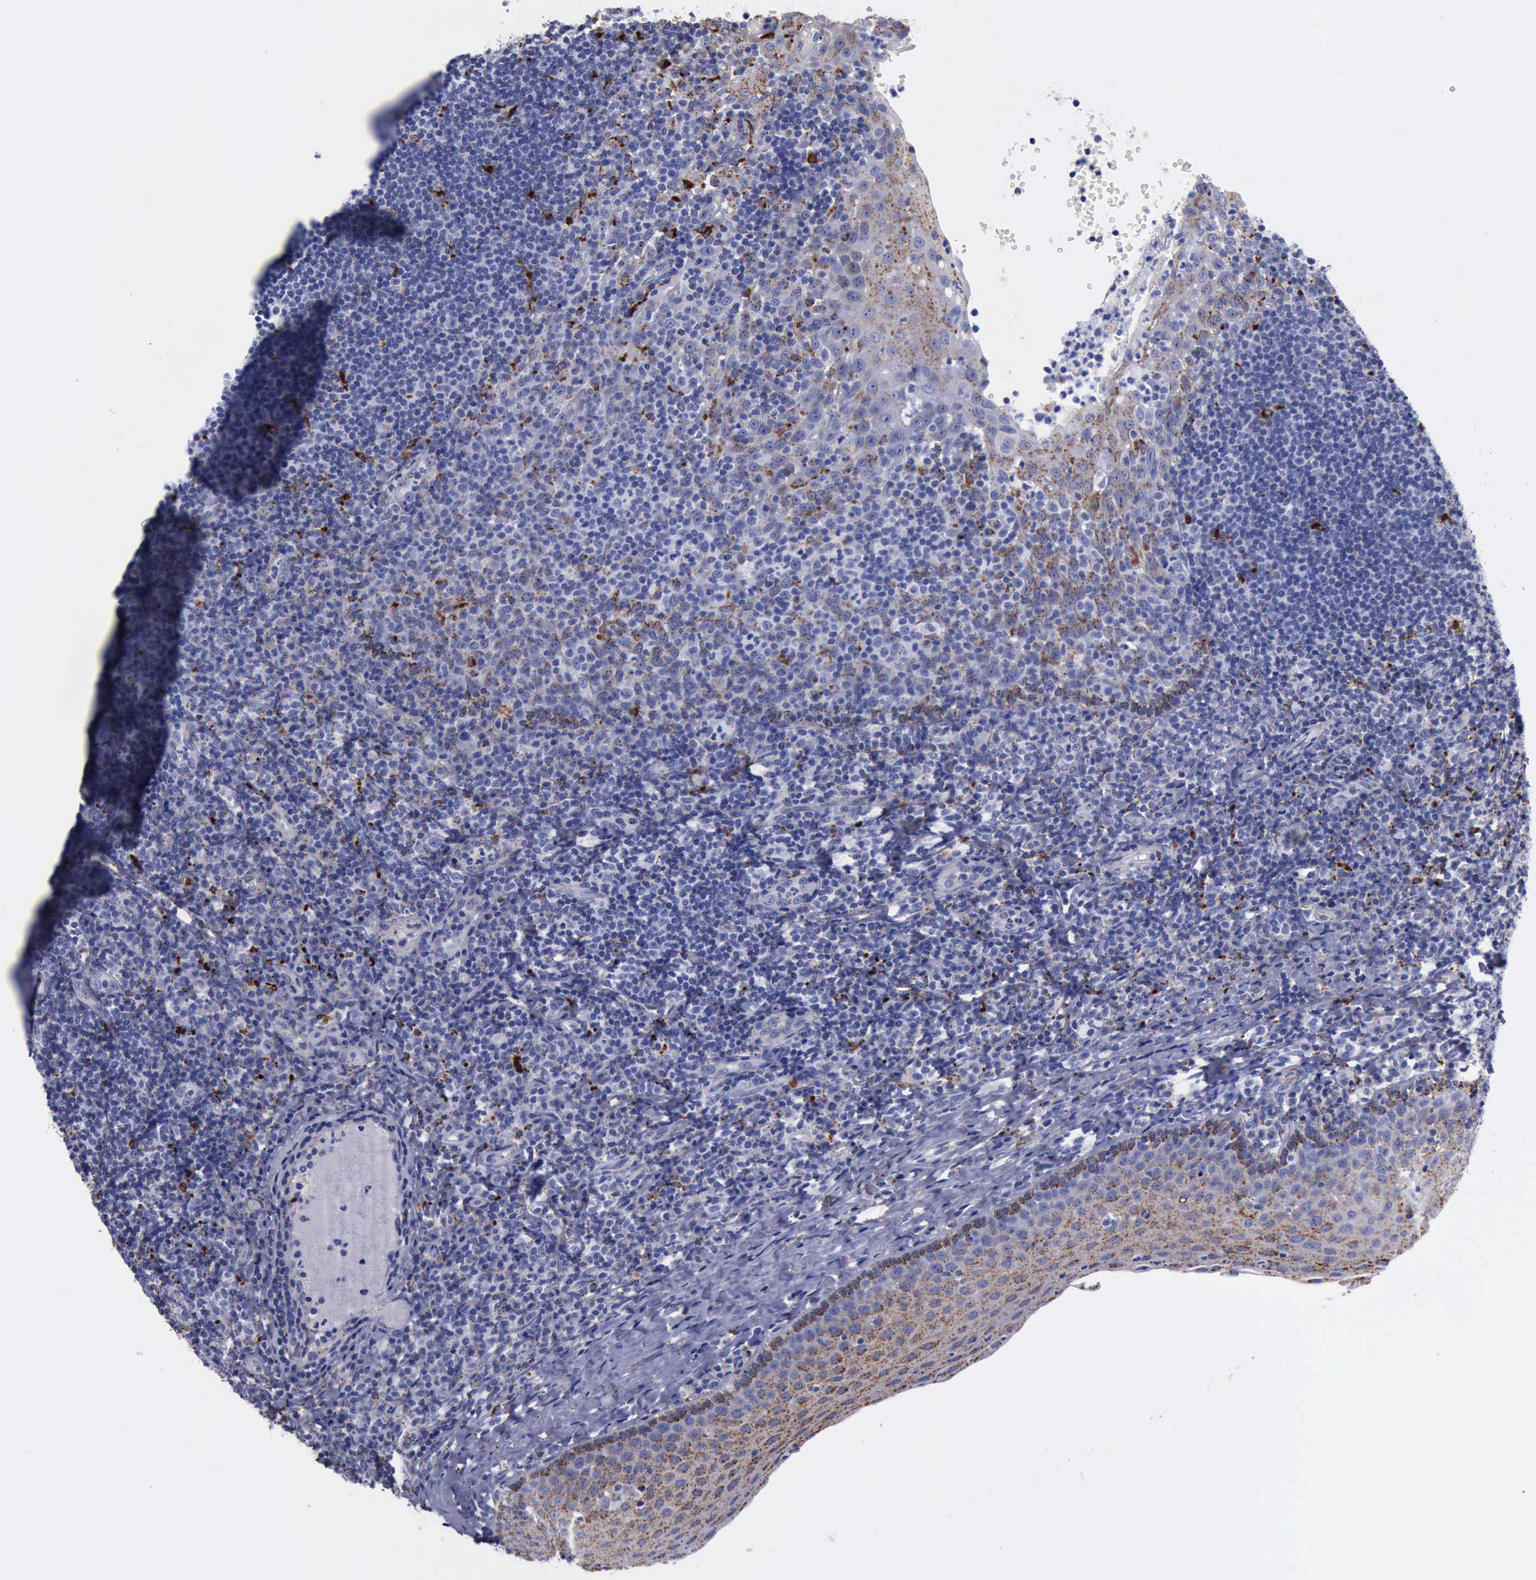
{"staining": {"intensity": "negative", "quantity": "none", "location": "none"}, "tissue": "tonsil", "cell_type": "Germinal center cells", "image_type": "normal", "snomed": [{"axis": "morphology", "description": "Normal tissue, NOS"}, {"axis": "topography", "description": "Tonsil"}], "caption": "Tonsil stained for a protein using immunohistochemistry exhibits no staining germinal center cells.", "gene": "CTSD", "patient": {"sex": "female", "age": 40}}